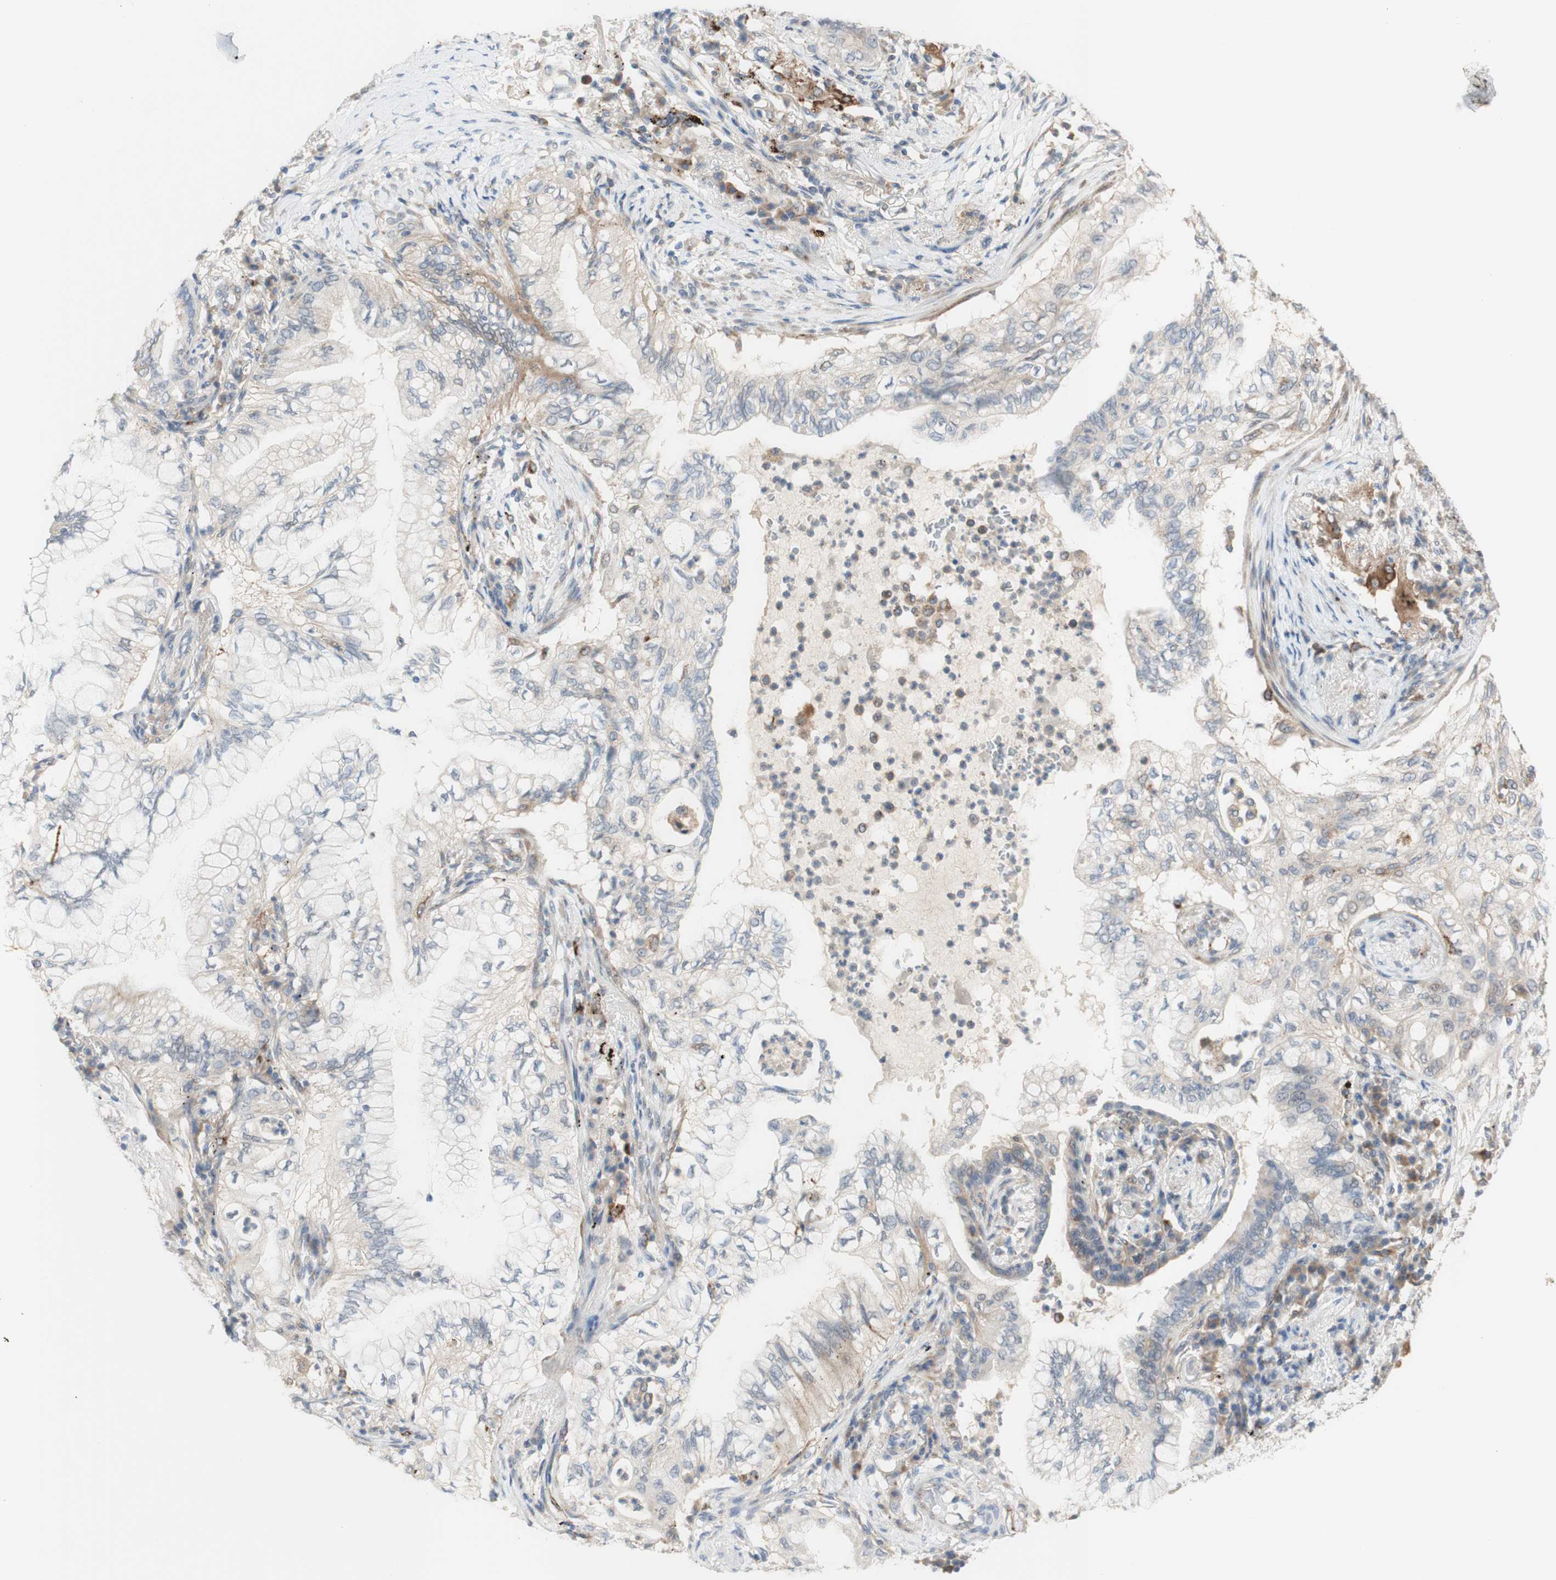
{"staining": {"intensity": "weak", "quantity": "<25%", "location": "cytoplasmic/membranous"}, "tissue": "lung cancer", "cell_type": "Tumor cells", "image_type": "cancer", "snomed": [{"axis": "morphology", "description": "Normal tissue, NOS"}, {"axis": "morphology", "description": "Adenocarcinoma, NOS"}, {"axis": "topography", "description": "Bronchus"}, {"axis": "topography", "description": "Lung"}], "caption": "High power microscopy histopathology image of an immunohistochemistry image of lung adenocarcinoma, revealing no significant expression in tumor cells. The staining was performed using DAB to visualize the protein expression in brown, while the nuclei were stained in blue with hematoxylin (Magnification: 20x).", "gene": "GAPT", "patient": {"sex": "female", "age": 70}}